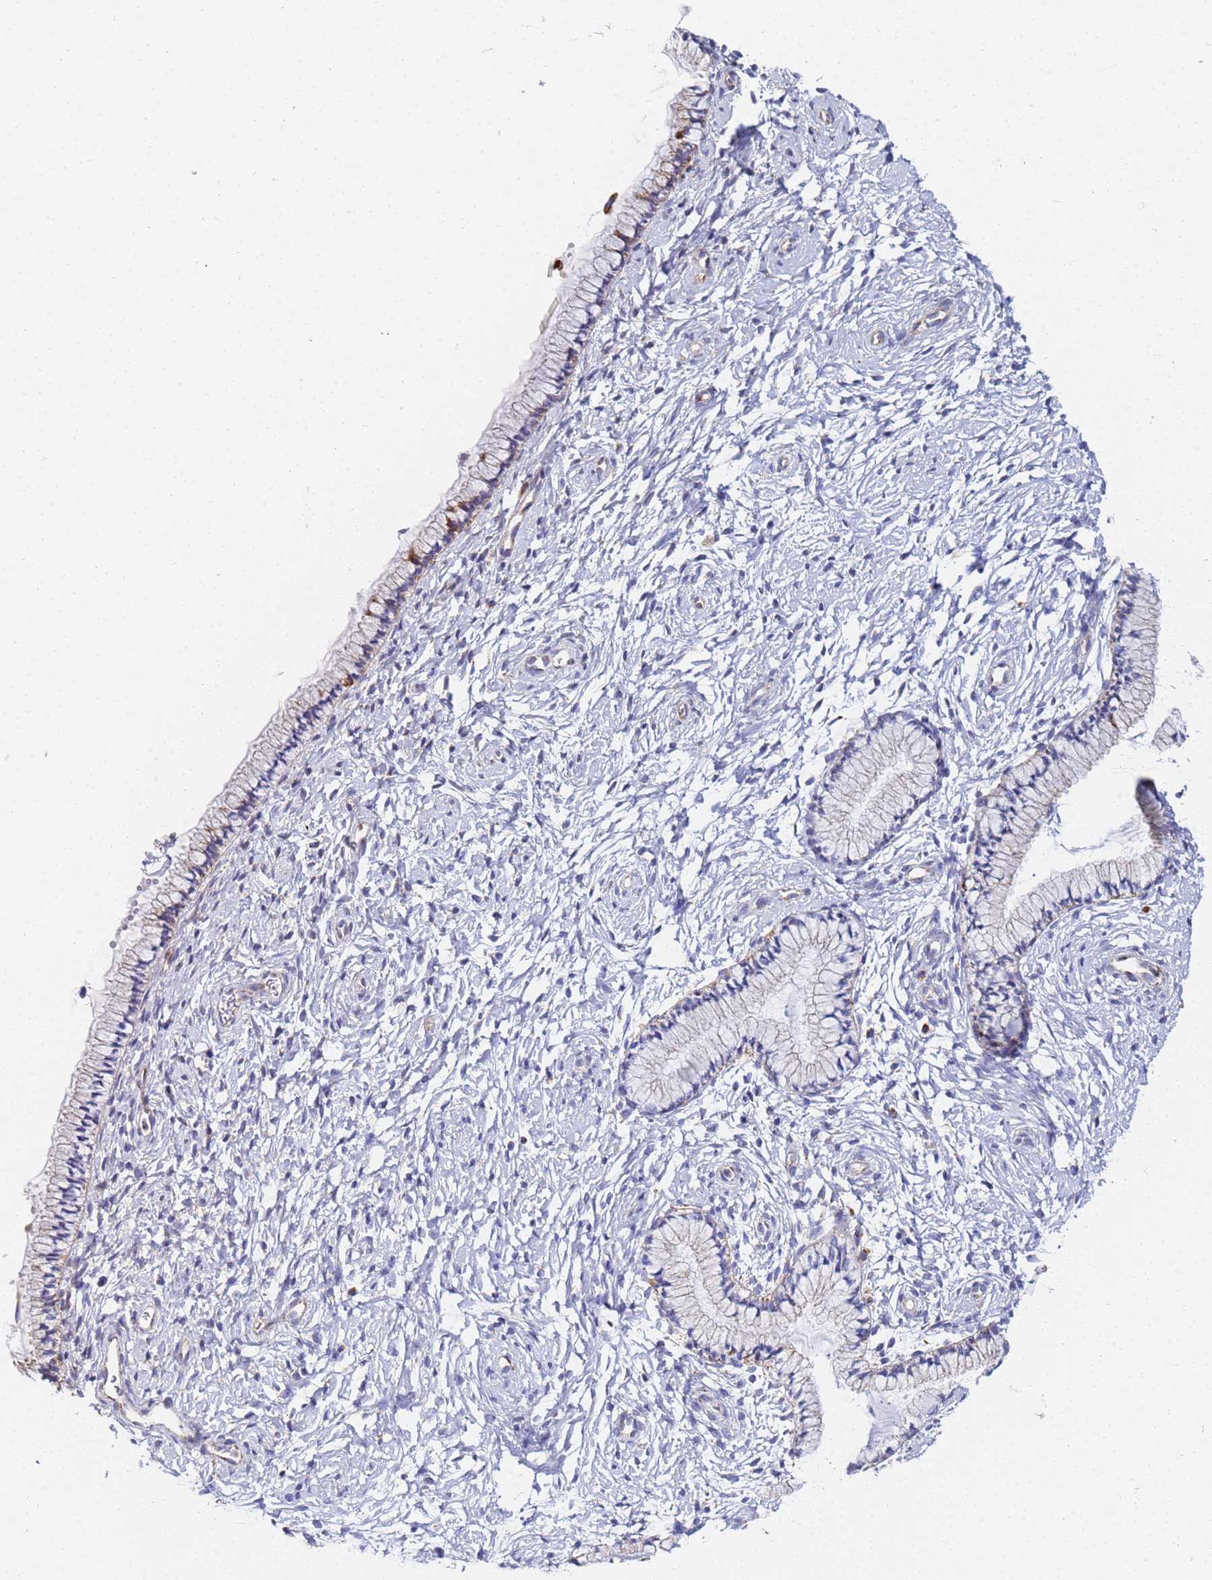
{"staining": {"intensity": "weak", "quantity": "<25%", "location": "cytoplasmic/membranous"}, "tissue": "cervix", "cell_type": "Glandular cells", "image_type": "normal", "snomed": [{"axis": "morphology", "description": "Normal tissue, NOS"}, {"axis": "topography", "description": "Cervix"}], "caption": "An immunohistochemistry (IHC) micrograph of benign cervix is shown. There is no staining in glandular cells of cervix. Nuclei are stained in blue.", "gene": "CNIH4", "patient": {"sex": "female", "age": 33}}